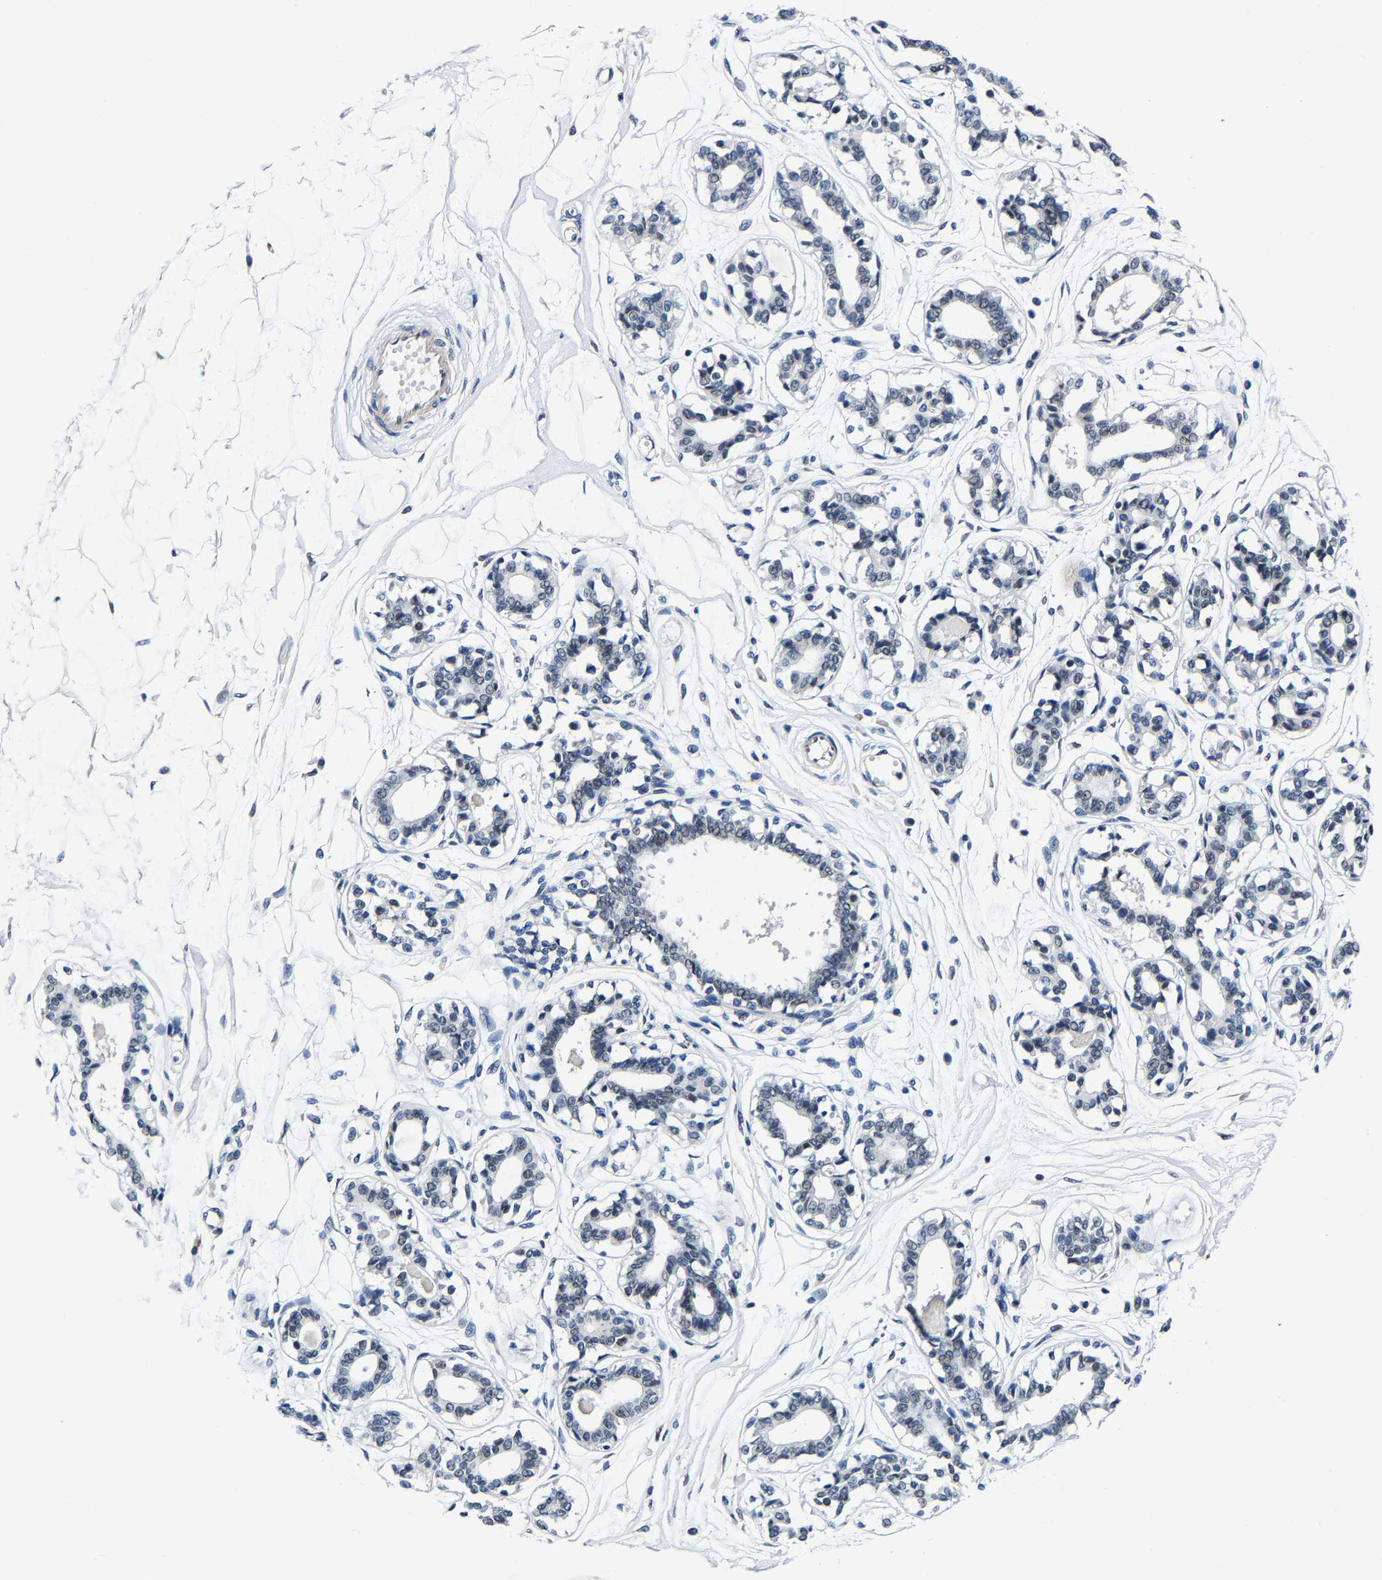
{"staining": {"intensity": "negative", "quantity": "none", "location": "none"}, "tissue": "breast", "cell_type": "Adipocytes", "image_type": "normal", "snomed": [{"axis": "morphology", "description": "Normal tissue, NOS"}, {"axis": "topography", "description": "Breast"}], "caption": "High power microscopy micrograph of an immunohistochemistry histopathology image of benign breast, revealing no significant positivity in adipocytes.", "gene": "UBN2", "patient": {"sex": "female", "age": 45}}